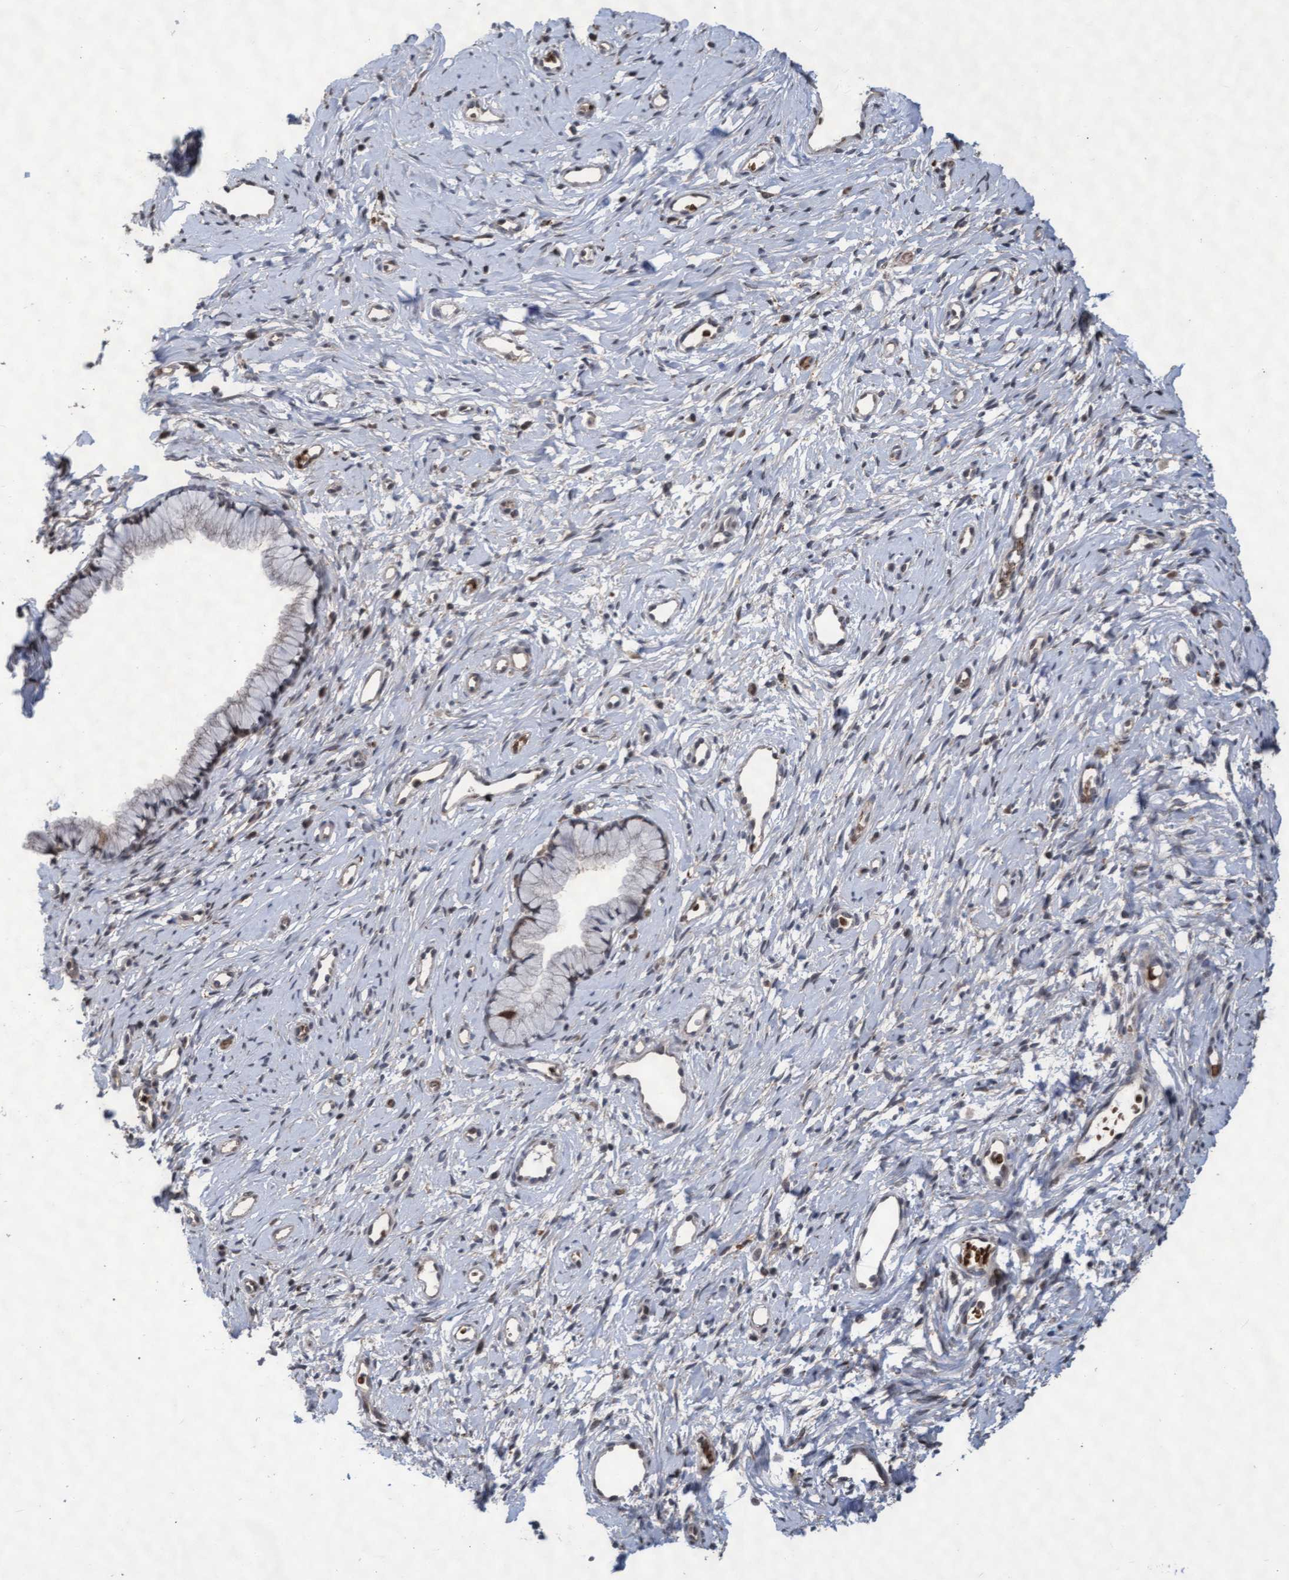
{"staining": {"intensity": "weak", "quantity": "25%-75%", "location": "cytoplasmic/membranous"}, "tissue": "cervix", "cell_type": "Glandular cells", "image_type": "normal", "snomed": [{"axis": "morphology", "description": "Normal tissue, NOS"}, {"axis": "topography", "description": "Cervix"}], "caption": "Immunohistochemical staining of unremarkable cervix displays weak cytoplasmic/membranous protein positivity in about 25%-75% of glandular cells.", "gene": "KCNC2", "patient": {"sex": "female", "age": 77}}